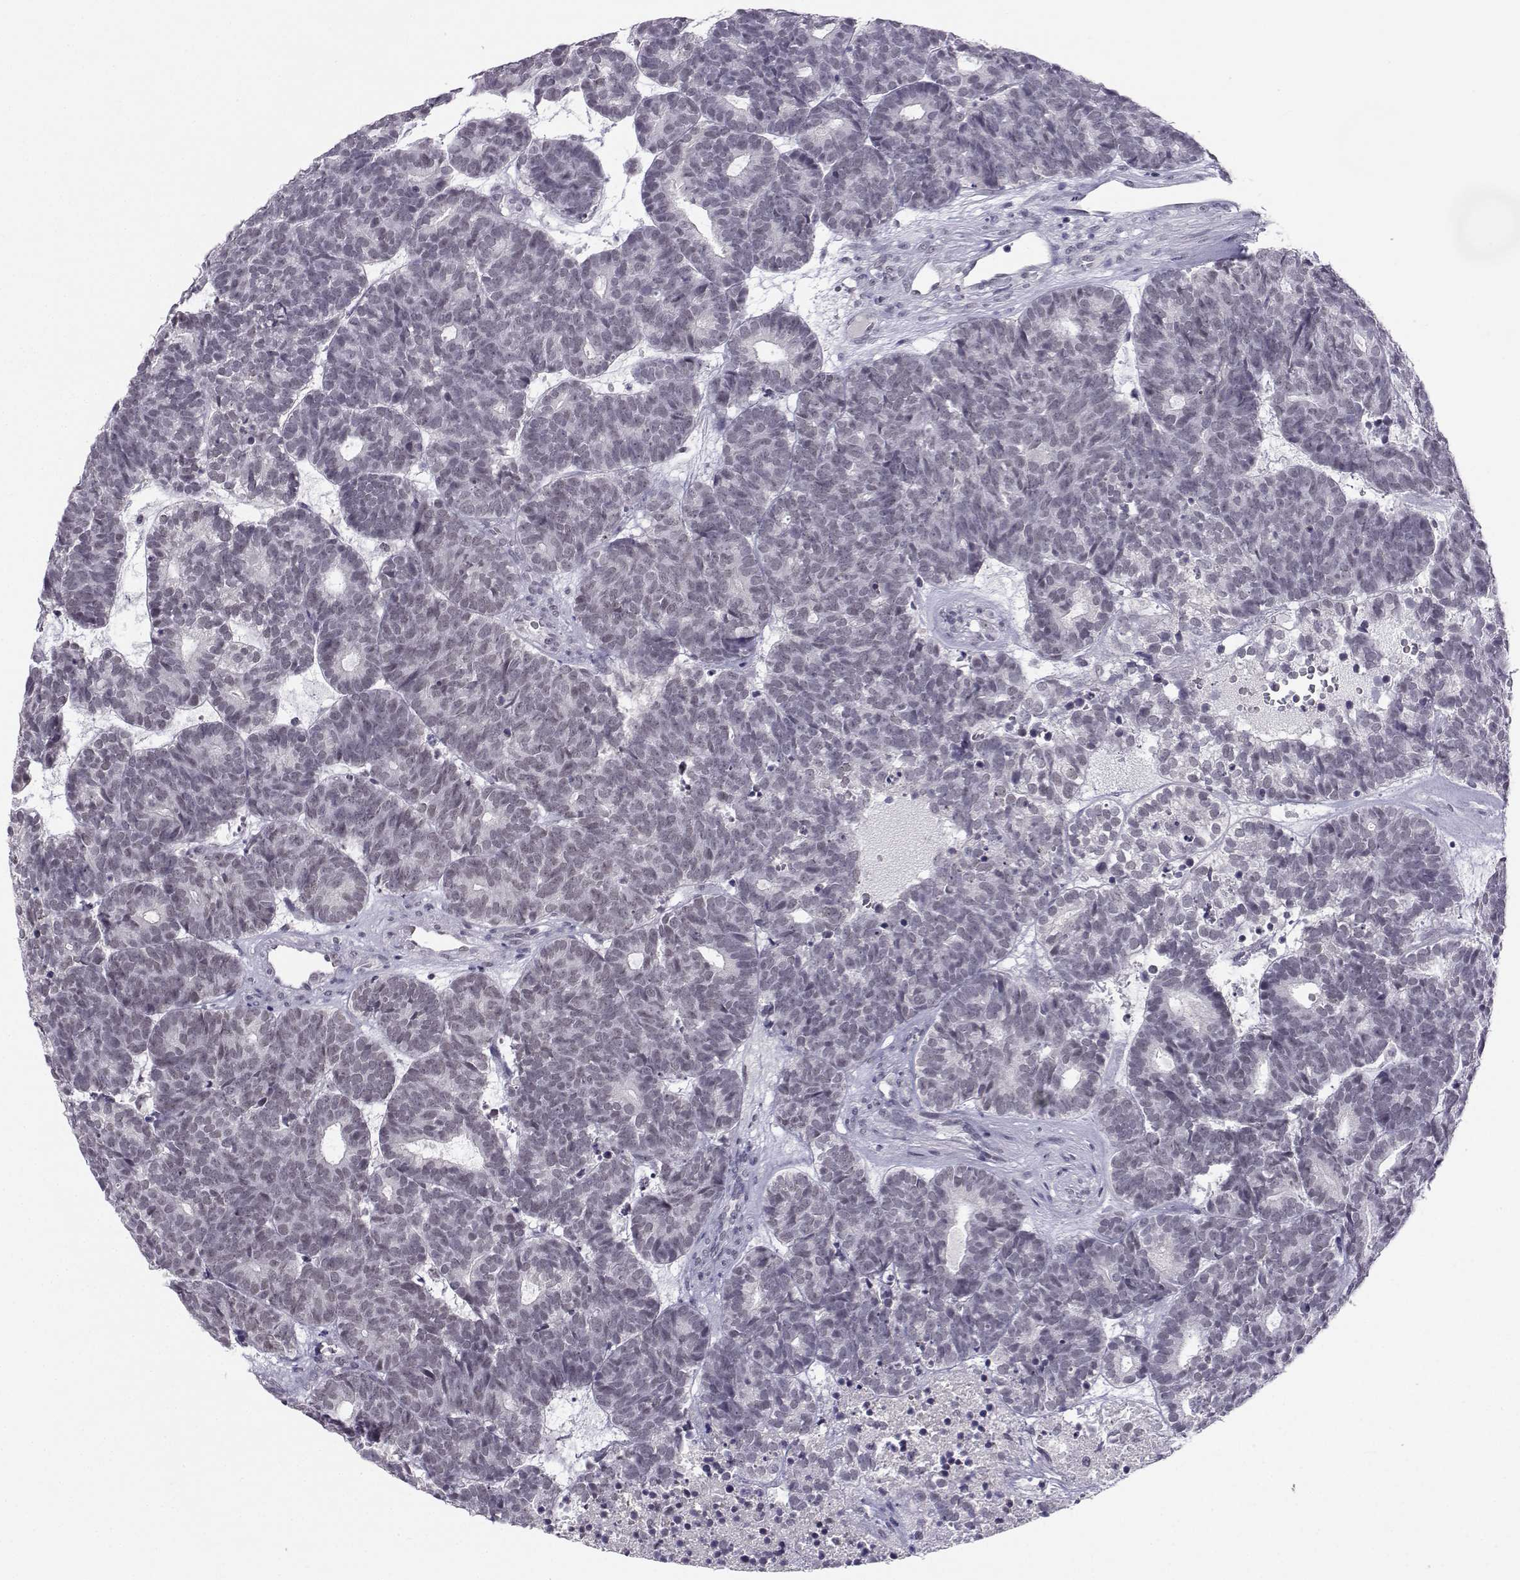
{"staining": {"intensity": "negative", "quantity": "none", "location": "none"}, "tissue": "head and neck cancer", "cell_type": "Tumor cells", "image_type": "cancer", "snomed": [{"axis": "morphology", "description": "Adenocarcinoma, NOS"}, {"axis": "topography", "description": "Head-Neck"}], "caption": "DAB (3,3'-diaminobenzidine) immunohistochemical staining of human head and neck cancer (adenocarcinoma) displays no significant staining in tumor cells.", "gene": "MED26", "patient": {"sex": "female", "age": 81}}